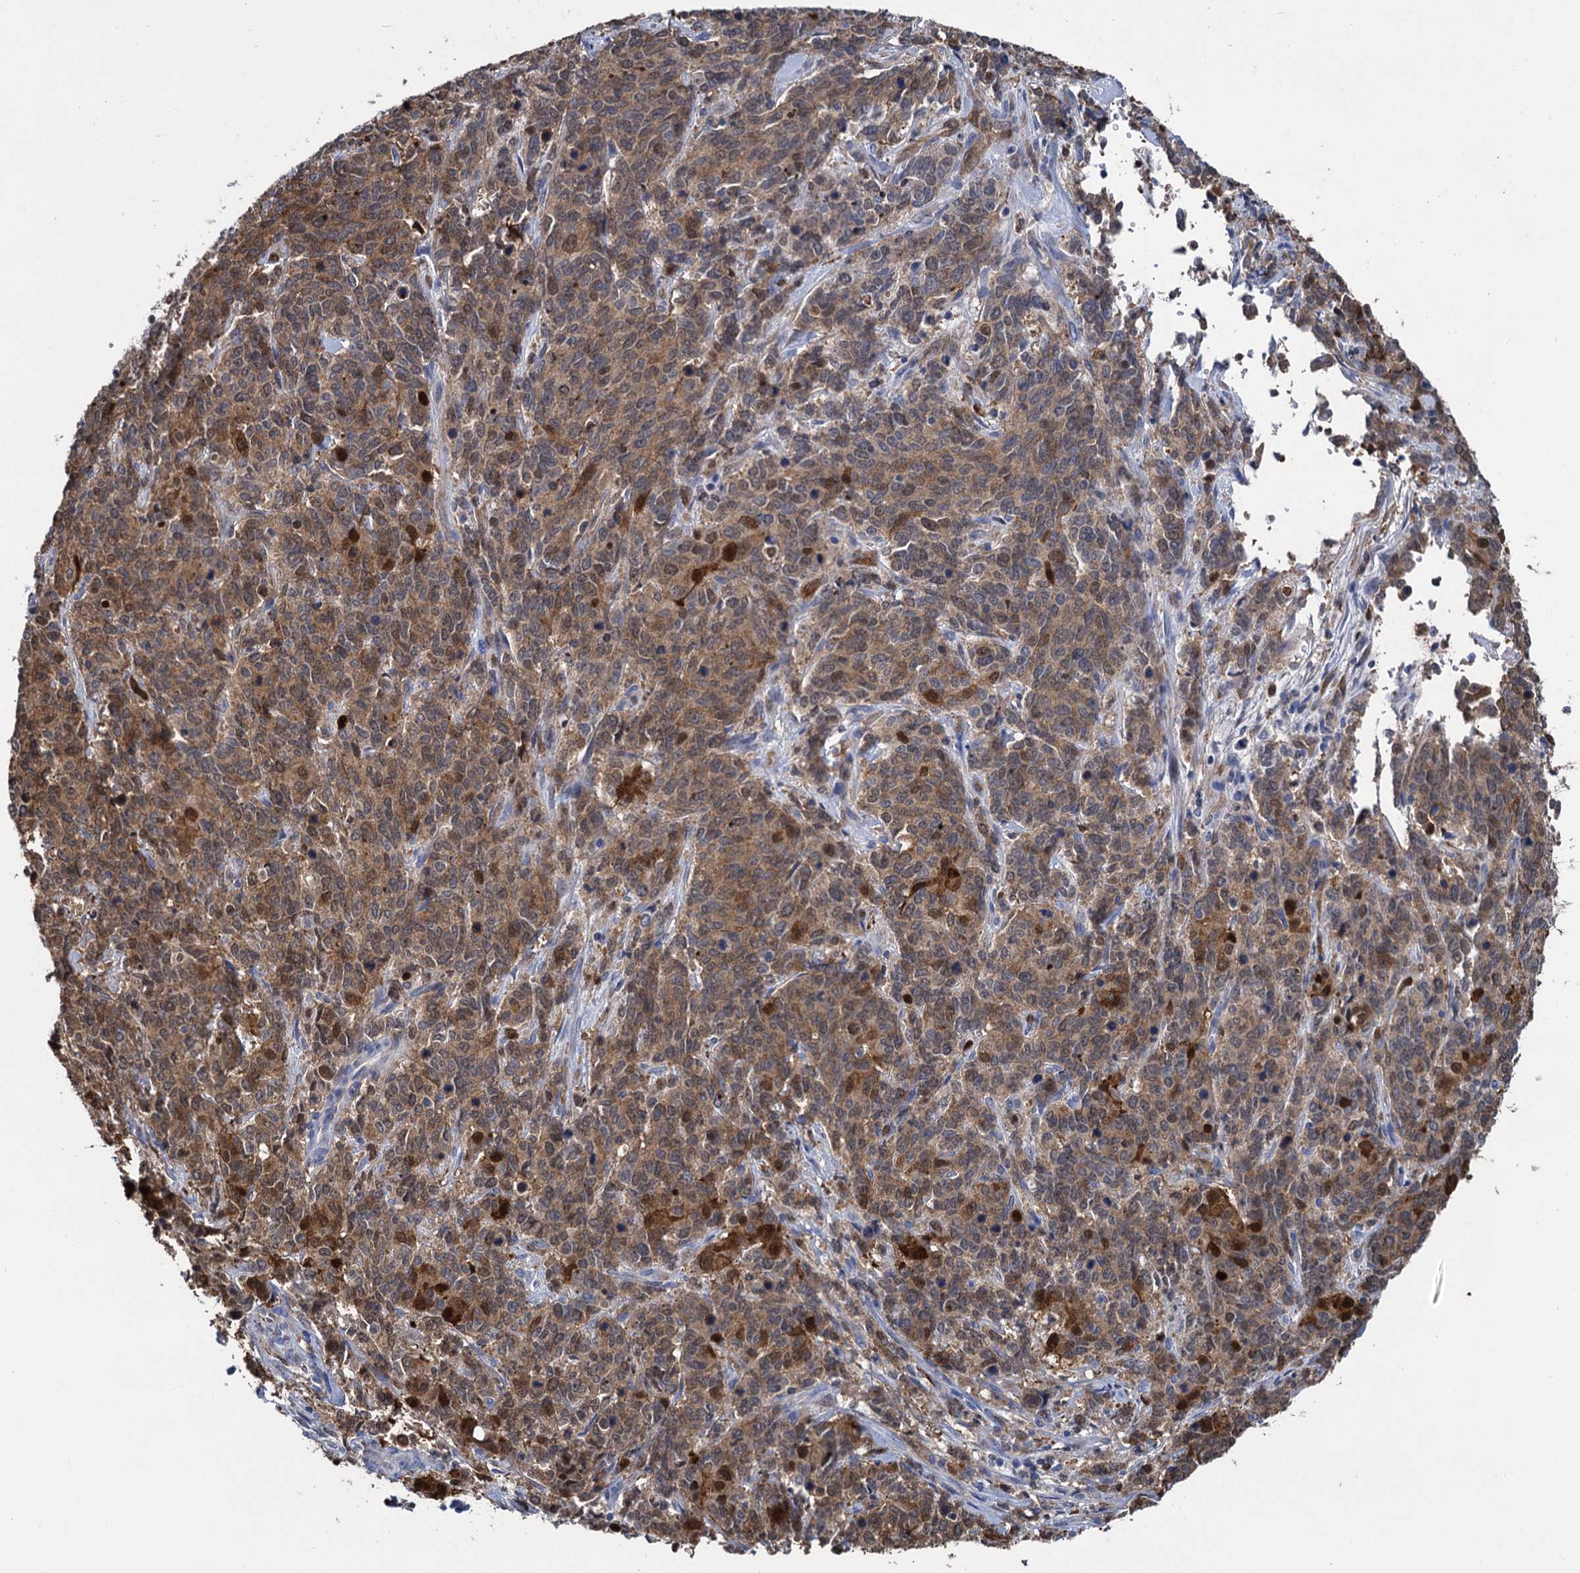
{"staining": {"intensity": "moderate", "quantity": ">75%", "location": "cytoplasmic/membranous"}, "tissue": "cervical cancer", "cell_type": "Tumor cells", "image_type": "cancer", "snomed": [{"axis": "morphology", "description": "Squamous cell carcinoma, NOS"}, {"axis": "topography", "description": "Cervix"}], "caption": "Cervical cancer stained for a protein shows moderate cytoplasmic/membranous positivity in tumor cells.", "gene": "FABP5", "patient": {"sex": "female", "age": 60}}